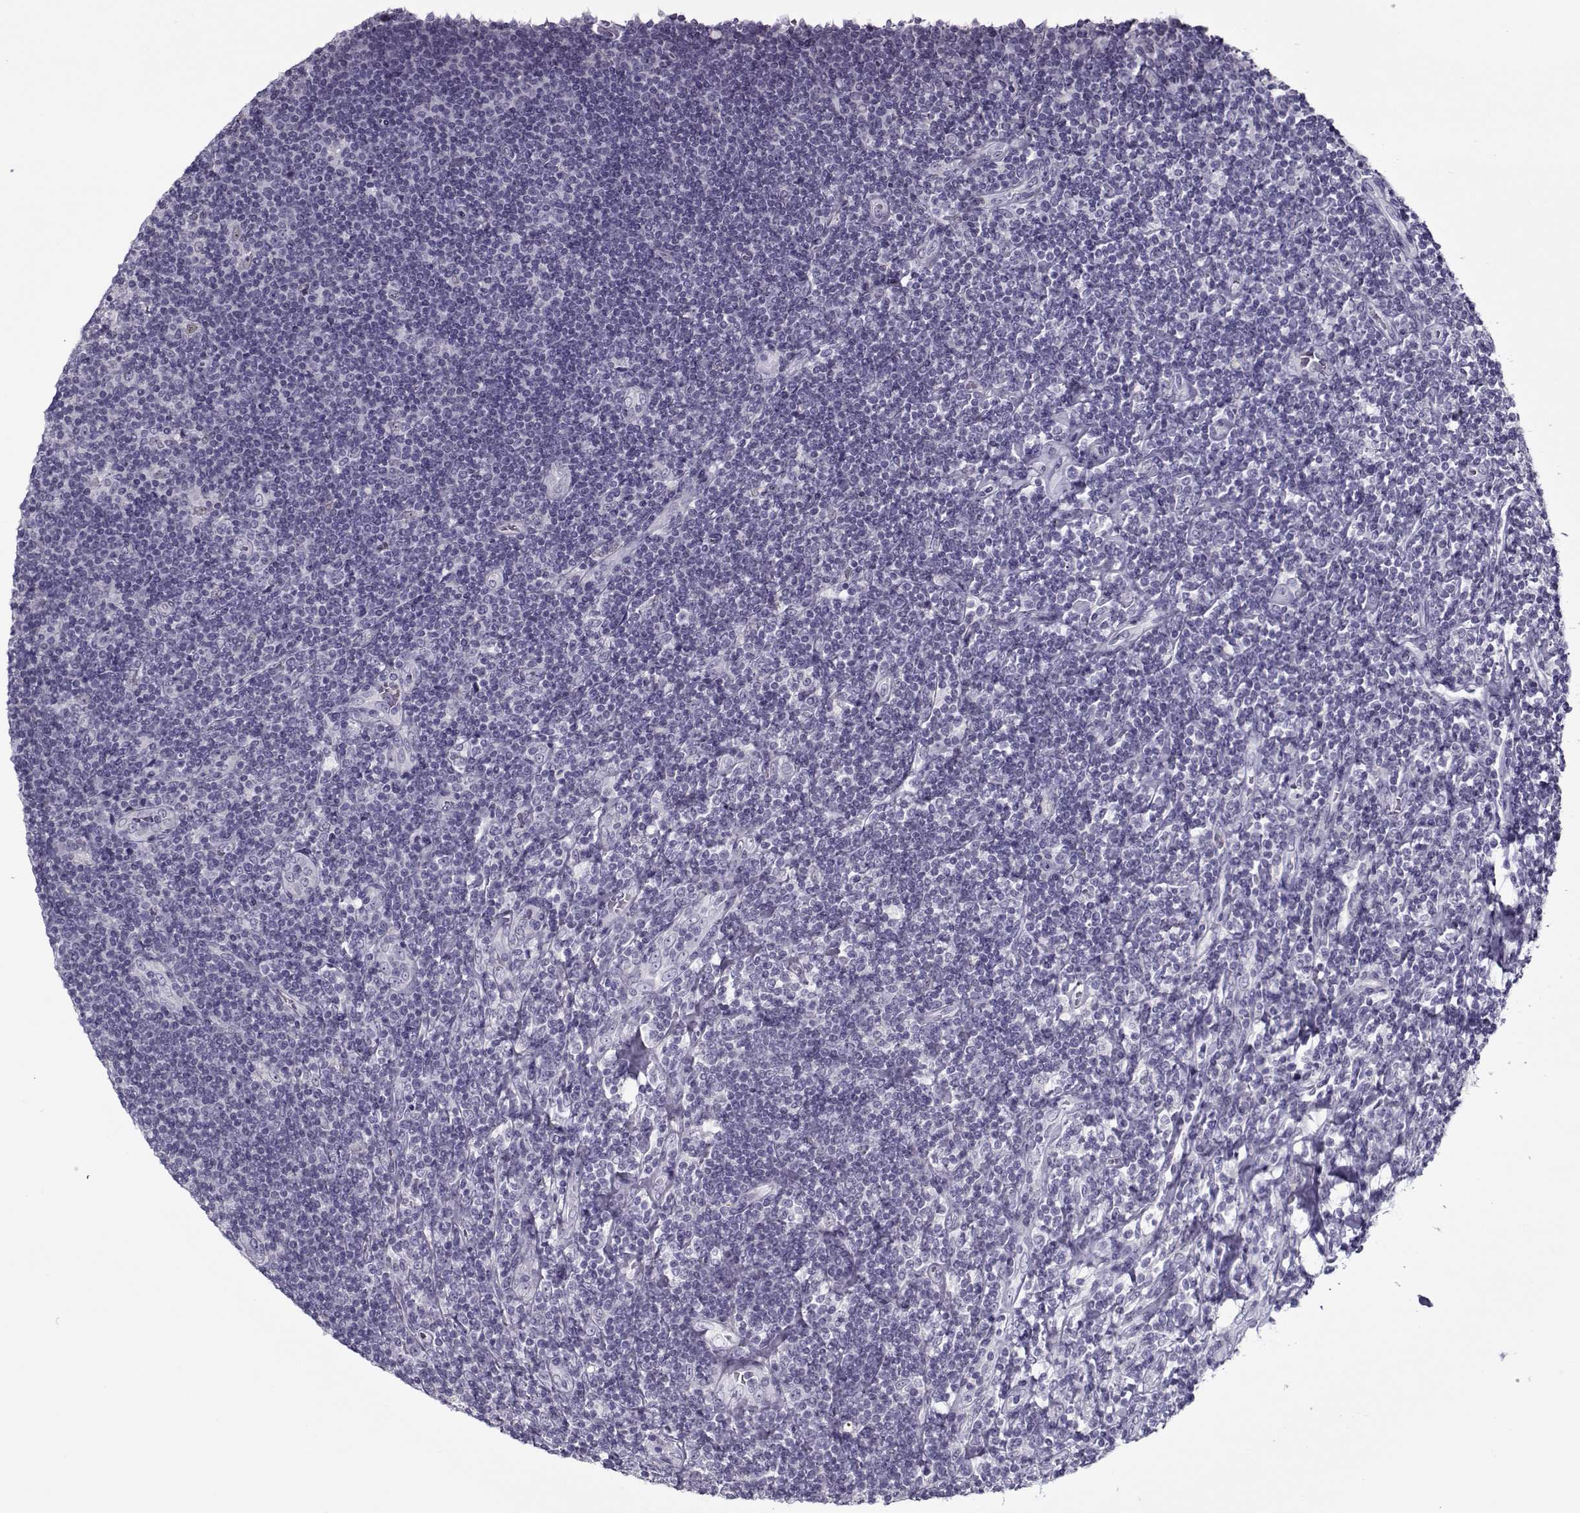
{"staining": {"intensity": "negative", "quantity": "none", "location": "none"}, "tissue": "lymphoma", "cell_type": "Tumor cells", "image_type": "cancer", "snomed": [{"axis": "morphology", "description": "Hodgkin's disease, NOS"}, {"axis": "topography", "description": "Lymph node"}], "caption": "The histopathology image displays no significant expression in tumor cells of Hodgkin's disease. Brightfield microscopy of immunohistochemistry stained with DAB (brown) and hematoxylin (blue), captured at high magnification.", "gene": "CIBAR1", "patient": {"sex": "male", "age": 40}}